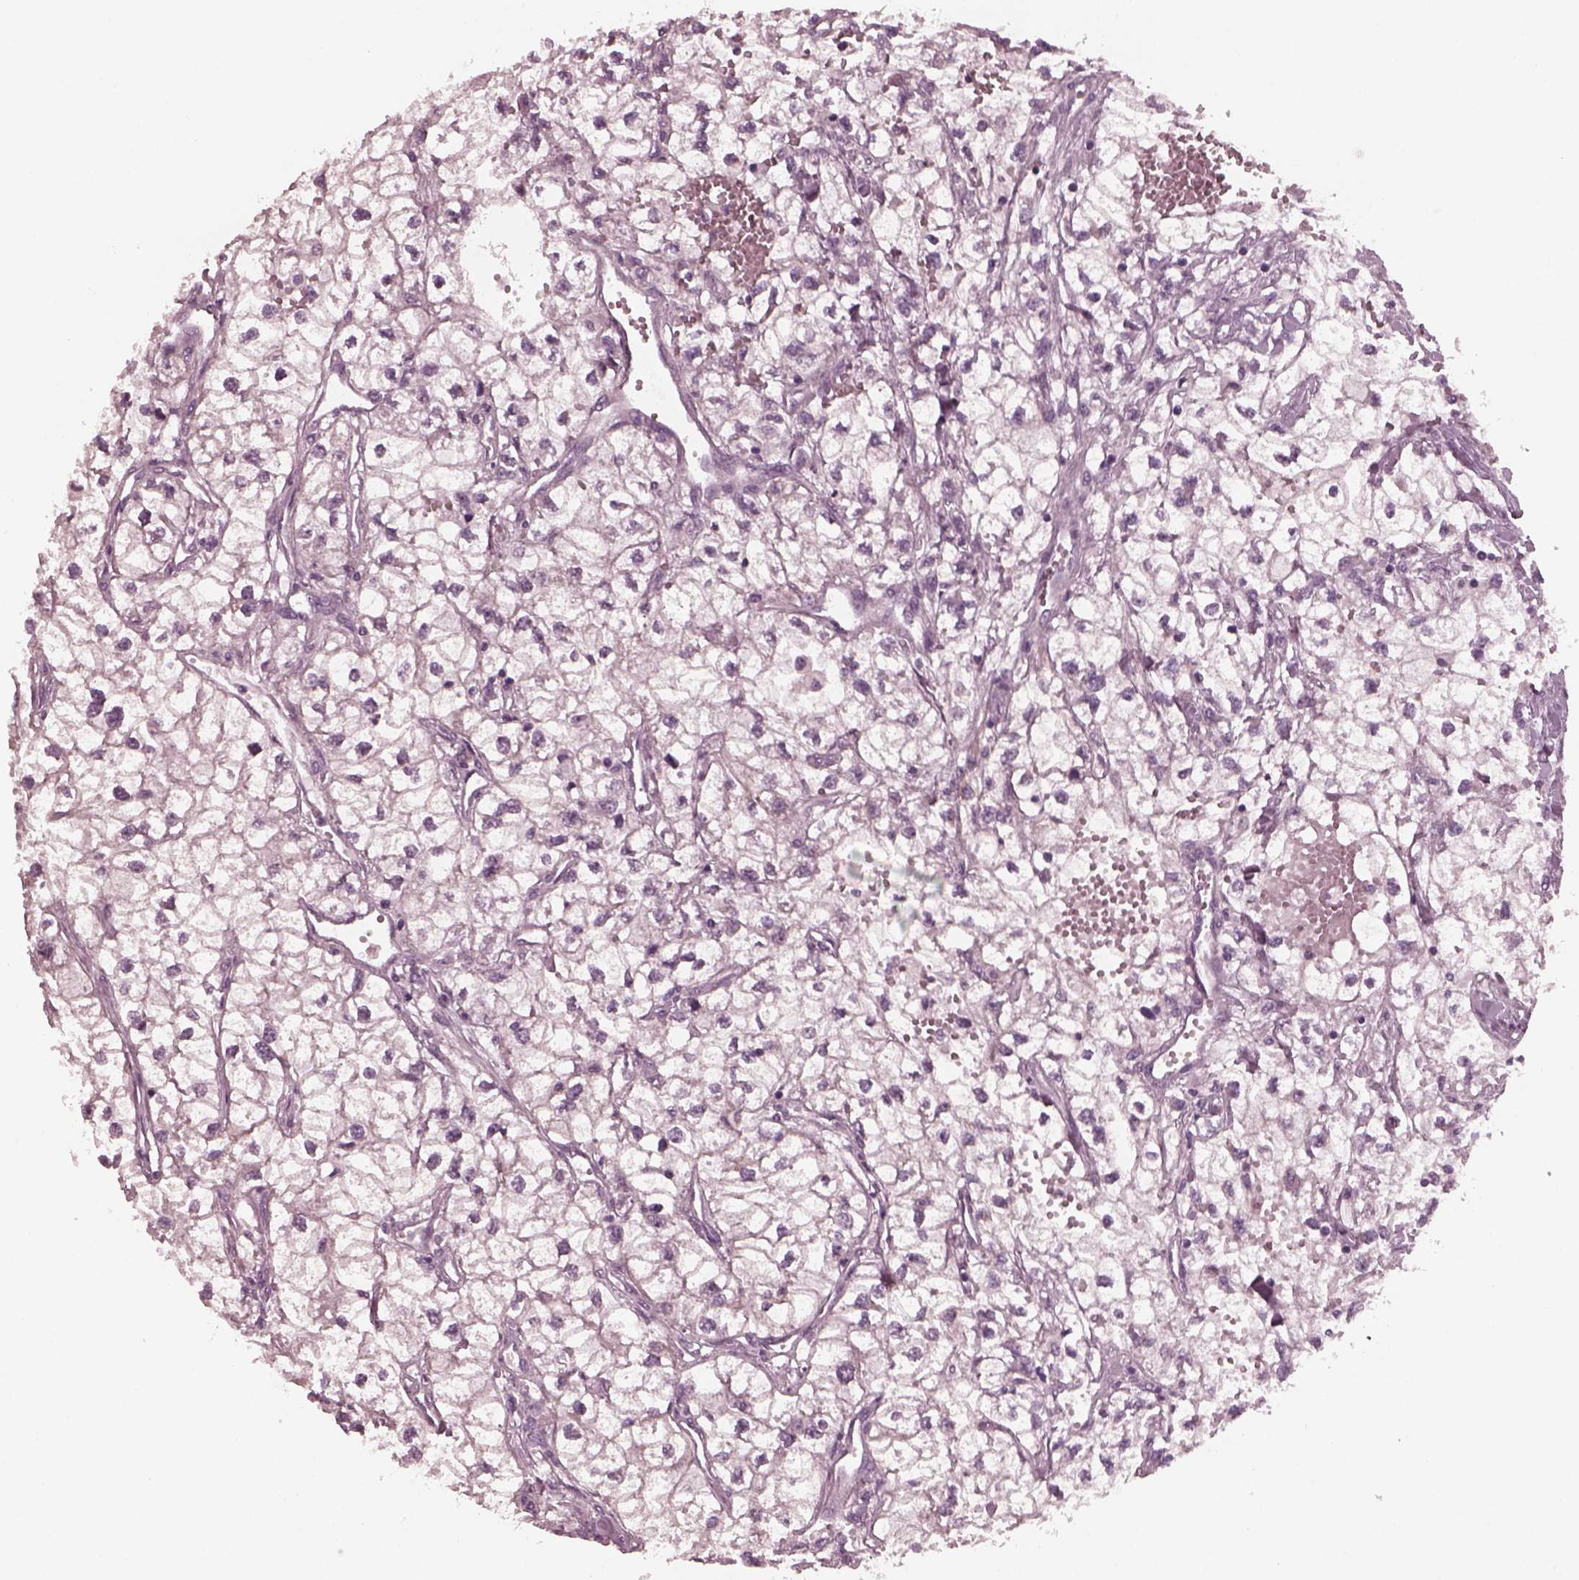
{"staining": {"intensity": "negative", "quantity": "none", "location": "none"}, "tissue": "renal cancer", "cell_type": "Tumor cells", "image_type": "cancer", "snomed": [{"axis": "morphology", "description": "Adenocarcinoma, NOS"}, {"axis": "topography", "description": "Kidney"}], "caption": "Tumor cells show no significant protein positivity in renal cancer.", "gene": "SAXO1", "patient": {"sex": "male", "age": 59}}